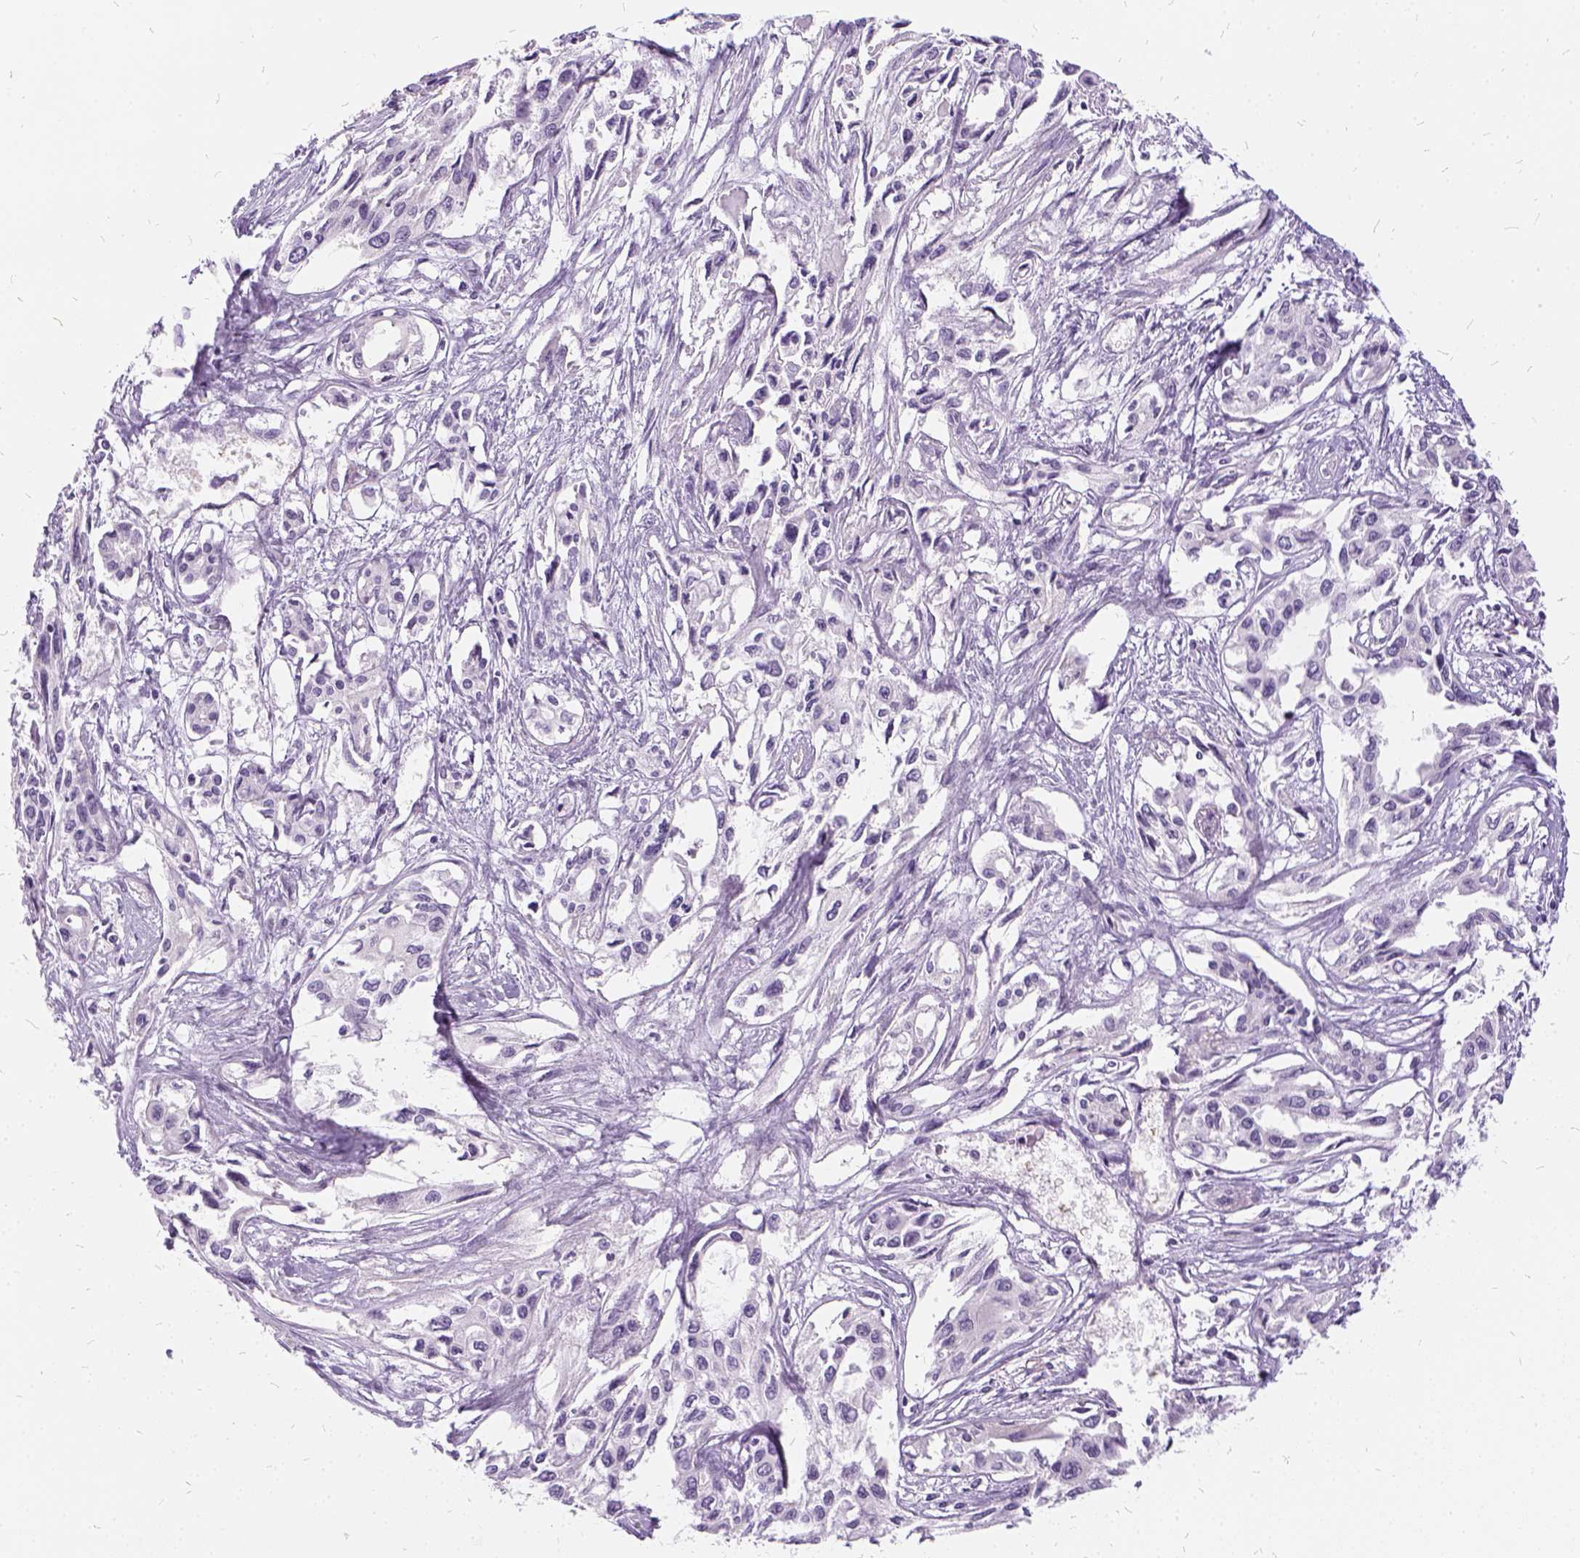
{"staining": {"intensity": "negative", "quantity": "none", "location": "none"}, "tissue": "pancreatic cancer", "cell_type": "Tumor cells", "image_type": "cancer", "snomed": [{"axis": "morphology", "description": "Adenocarcinoma, NOS"}, {"axis": "topography", "description": "Pancreas"}], "caption": "High magnification brightfield microscopy of pancreatic cancer (adenocarcinoma) stained with DAB (3,3'-diaminobenzidine) (brown) and counterstained with hematoxylin (blue): tumor cells show no significant expression.", "gene": "FDX1", "patient": {"sex": "female", "age": 55}}